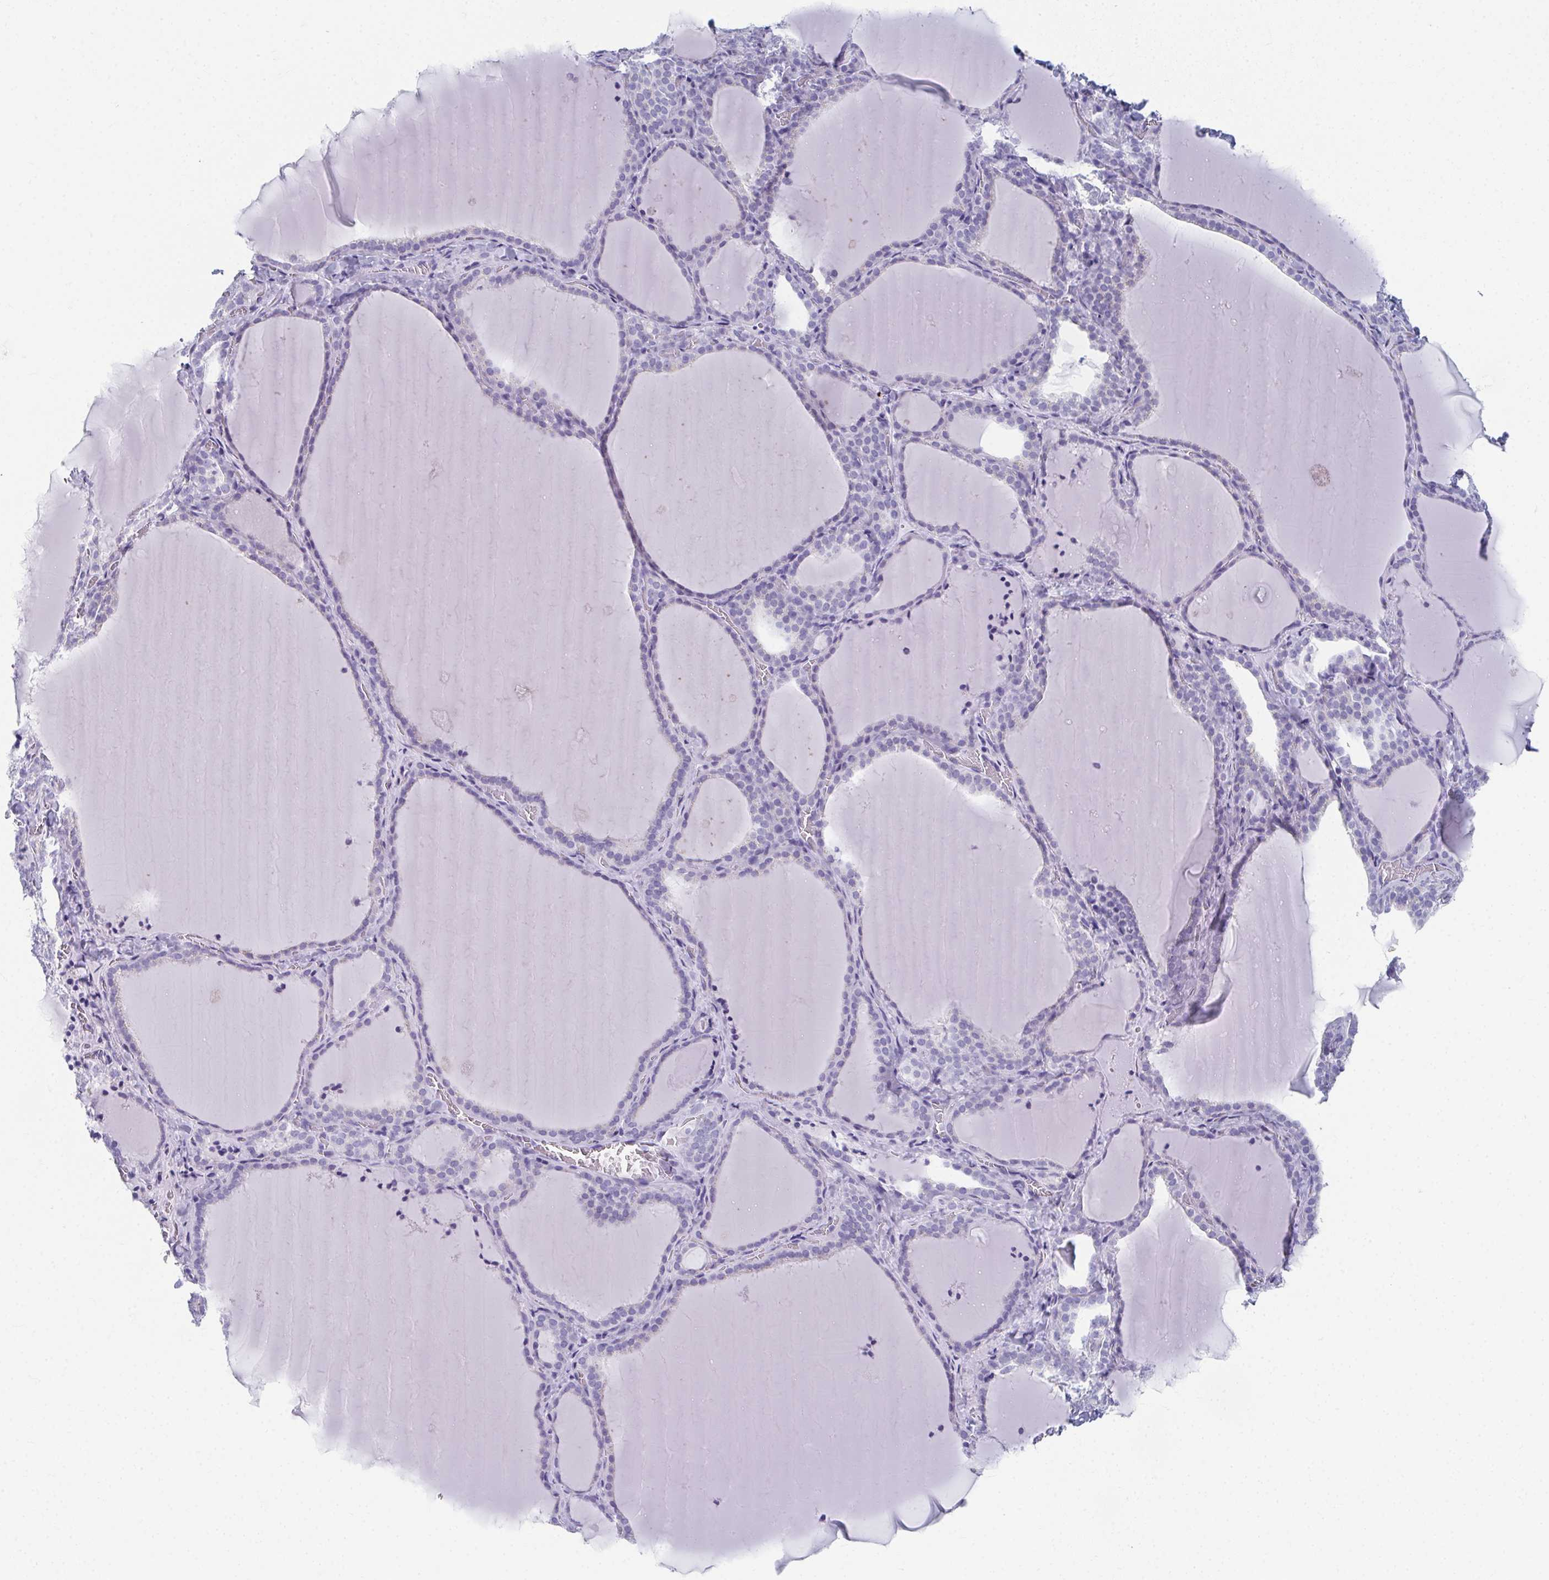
{"staining": {"intensity": "negative", "quantity": "none", "location": "none"}, "tissue": "thyroid gland", "cell_type": "Glandular cells", "image_type": "normal", "snomed": [{"axis": "morphology", "description": "Normal tissue, NOS"}, {"axis": "topography", "description": "Thyroid gland"}], "caption": "Histopathology image shows no protein staining in glandular cells of normal thyroid gland. (IHC, brightfield microscopy, high magnification).", "gene": "GHRL", "patient": {"sex": "female", "age": 22}}